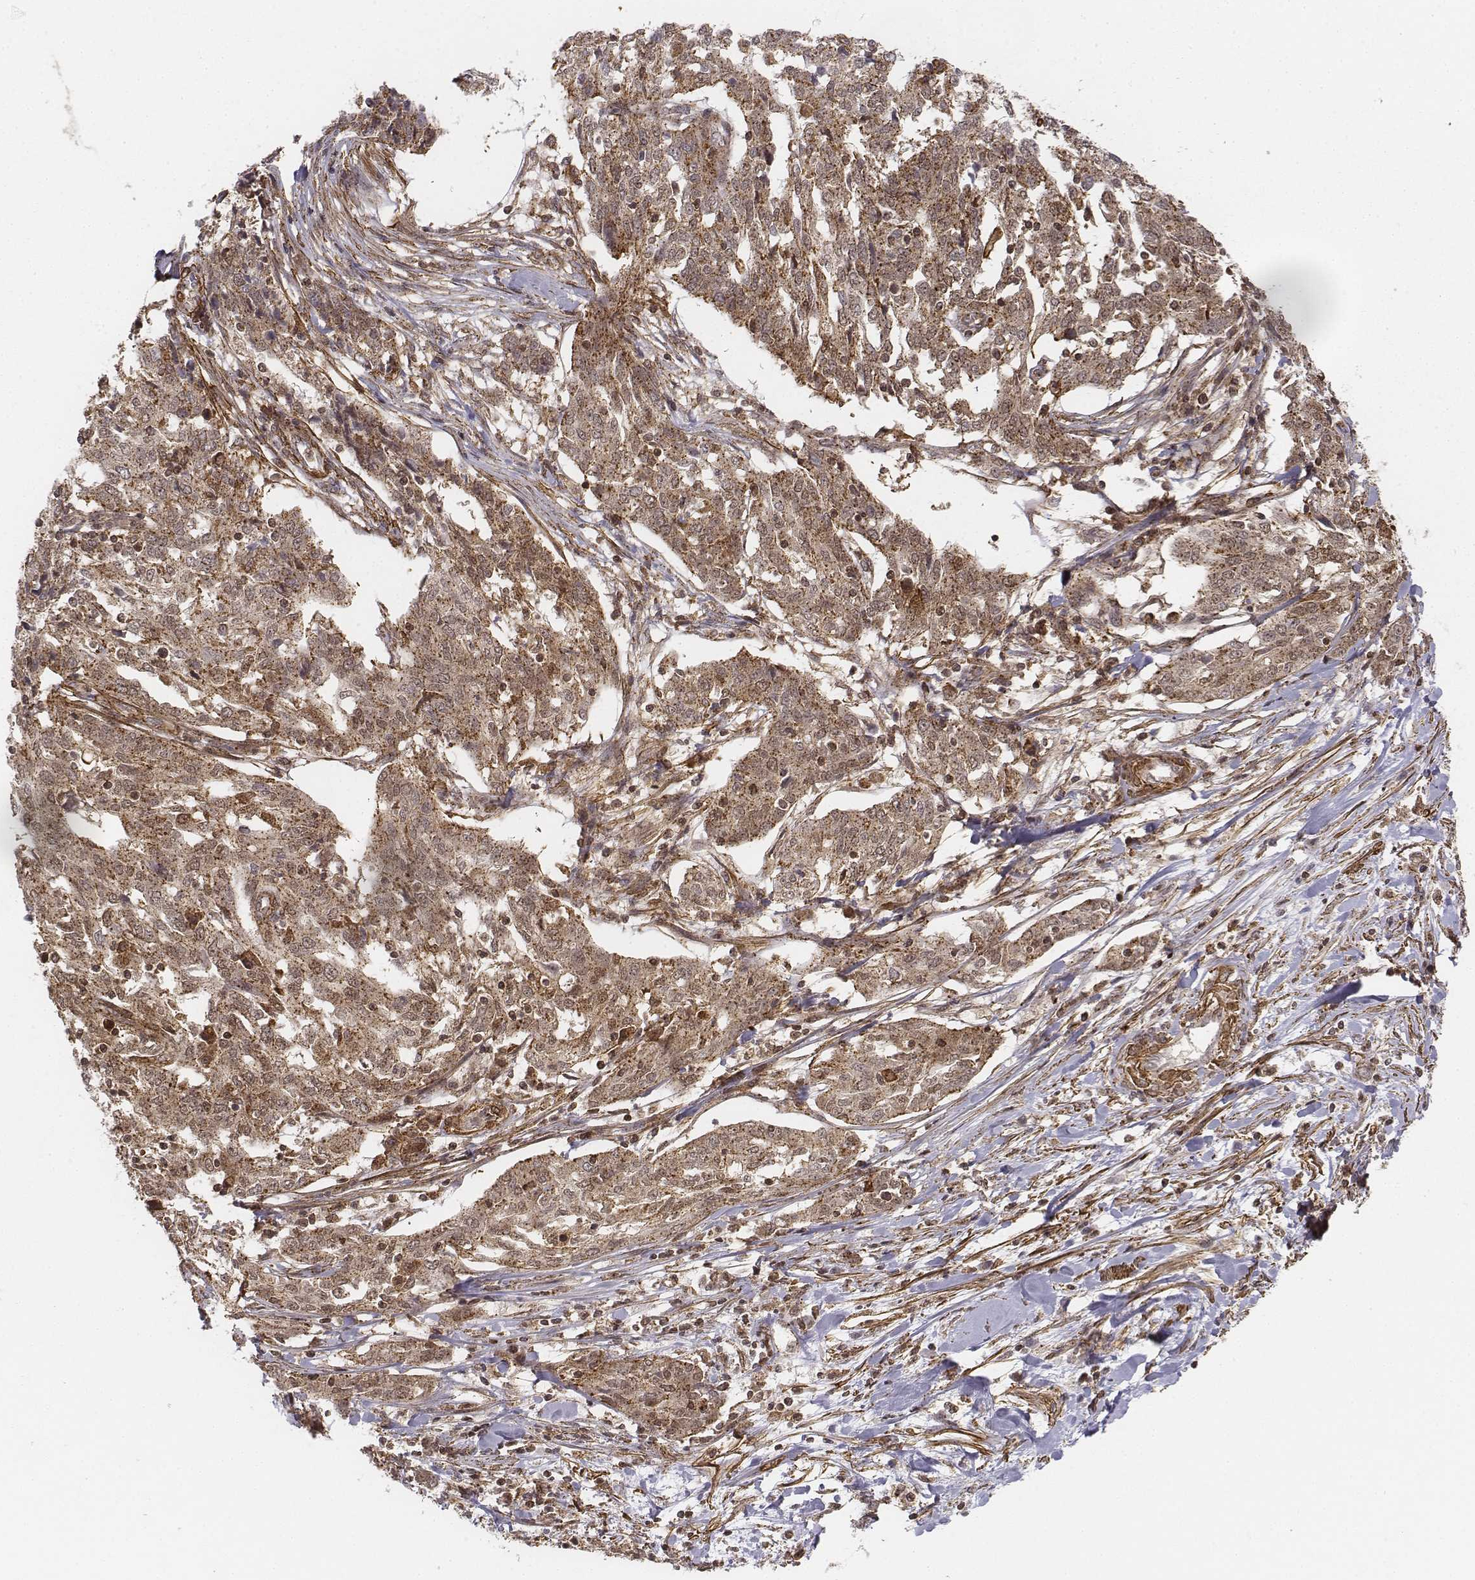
{"staining": {"intensity": "moderate", "quantity": ">75%", "location": "cytoplasmic/membranous"}, "tissue": "ovarian cancer", "cell_type": "Tumor cells", "image_type": "cancer", "snomed": [{"axis": "morphology", "description": "Cystadenocarcinoma, serous, NOS"}, {"axis": "topography", "description": "Ovary"}], "caption": "Immunohistochemical staining of ovarian cancer displays medium levels of moderate cytoplasmic/membranous staining in about >75% of tumor cells. The protein is stained brown, and the nuclei are stained in blue (DAB IHC with brightfield microscopy, high magnification).", "gene": "ZFYVE19", "patient": {"sex": "female", "age": 67}}